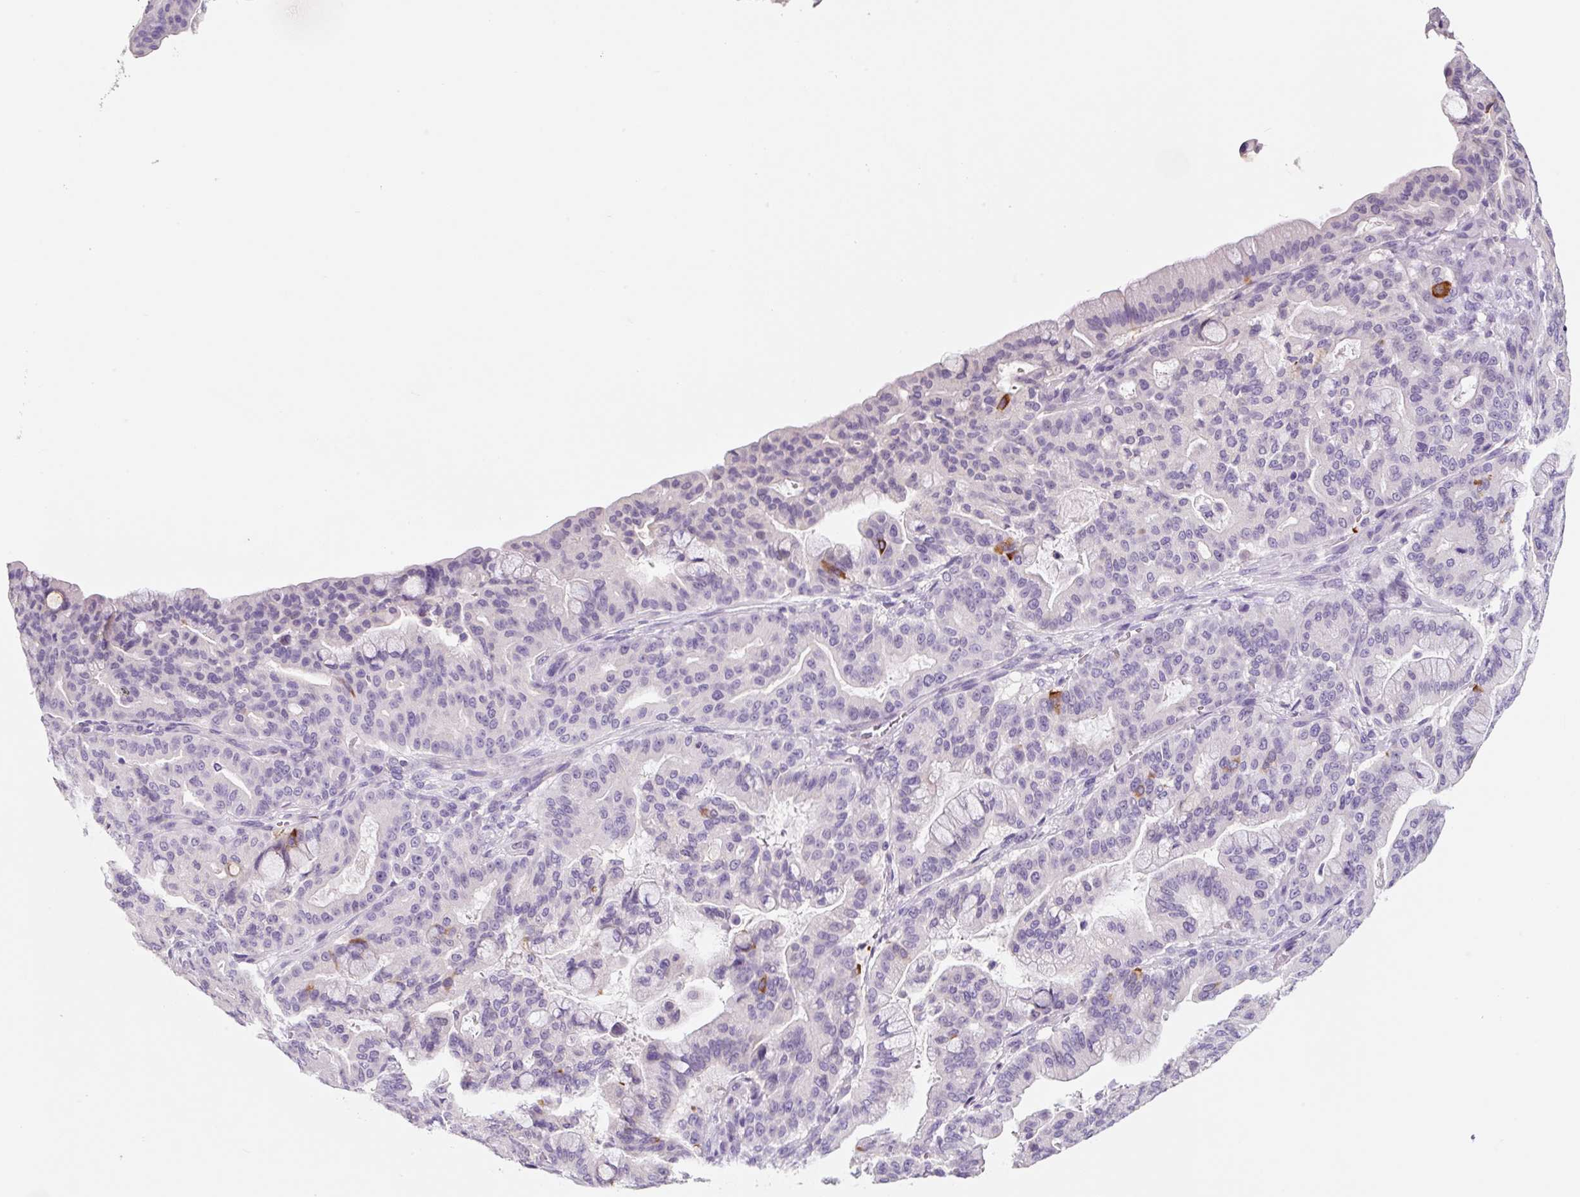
{"staining": {"intensity": "negative", "quantity": "none", "location": "none"}, "tissue": "pancreatic cancer", "cell_type": "Tumor cells", "image_type": "cancer", "snomed": [{"axis": "morphology", "description": "Adenocarcinoma, NOS"}, {"axis": "topography", "description": "Pancreas"}], "caption": "Immunohistochemical staining of pancreatic cancer (adenocarcinoma) reveals no significant staining in tumor cells.", "gene": "SYP", "patient": {"sex": "male", "age": 63}}